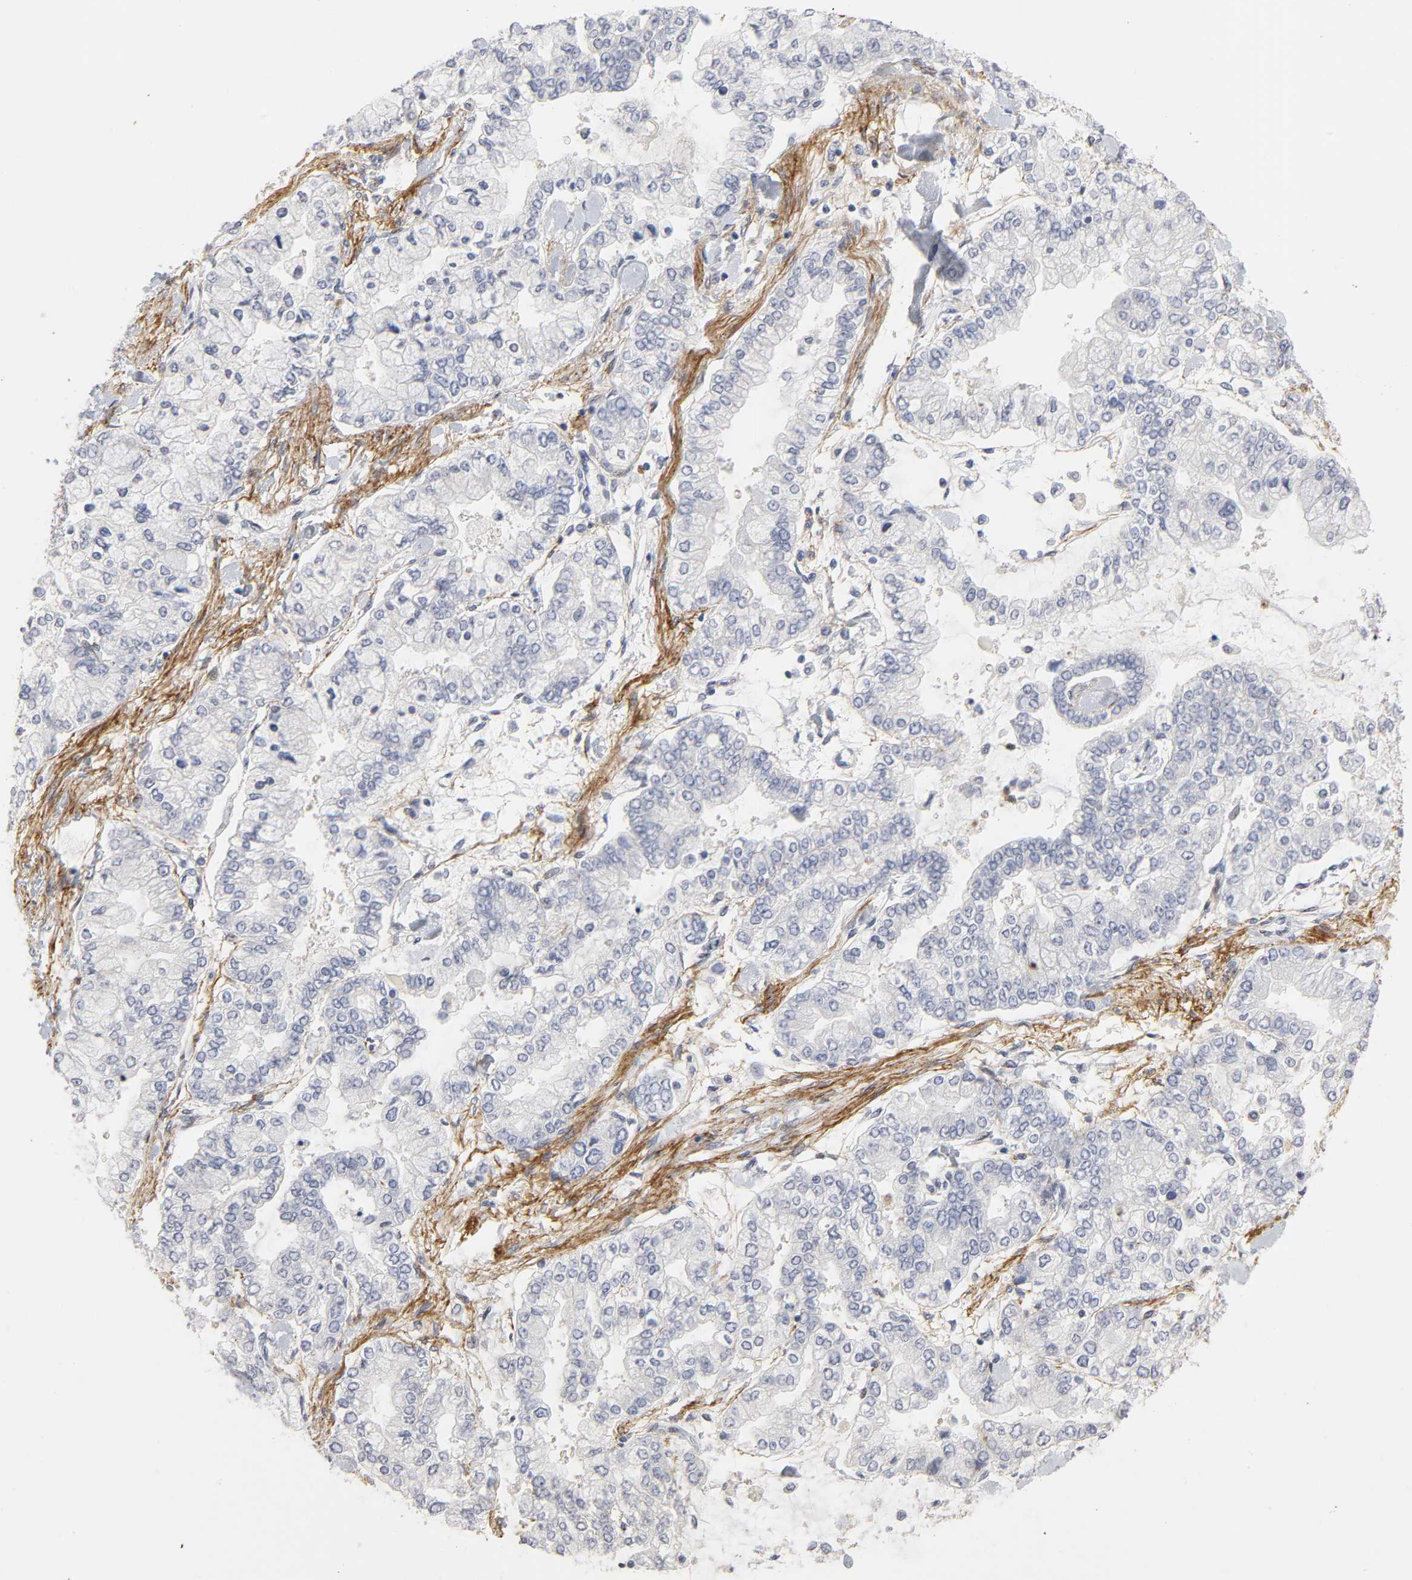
{"staining": {"intensity": "negative", "quantity": "none", "location": "none"}, "tissue": "stomach cancer", "cell_type": "Tumor cells", "image_type": "cancer", "snomed": [{"axis": "morphology", "description": "Normal tissue, NOS"}, {"axis": "morphology", "description": "Adenocarcinoma, NOS"}, {"axis": "topography", "description": "Stomach, upper"}, {"axis": "topography", "description": "Stomach"}], "caption": "Tumor cells are negative for brown protein staining in adenocarcinoma (stomach). (DAB immunohistochemistry with hematoxylin counter stain).", "gene": "CREBBP", "patient": {"sex": "male", "age": 76}}